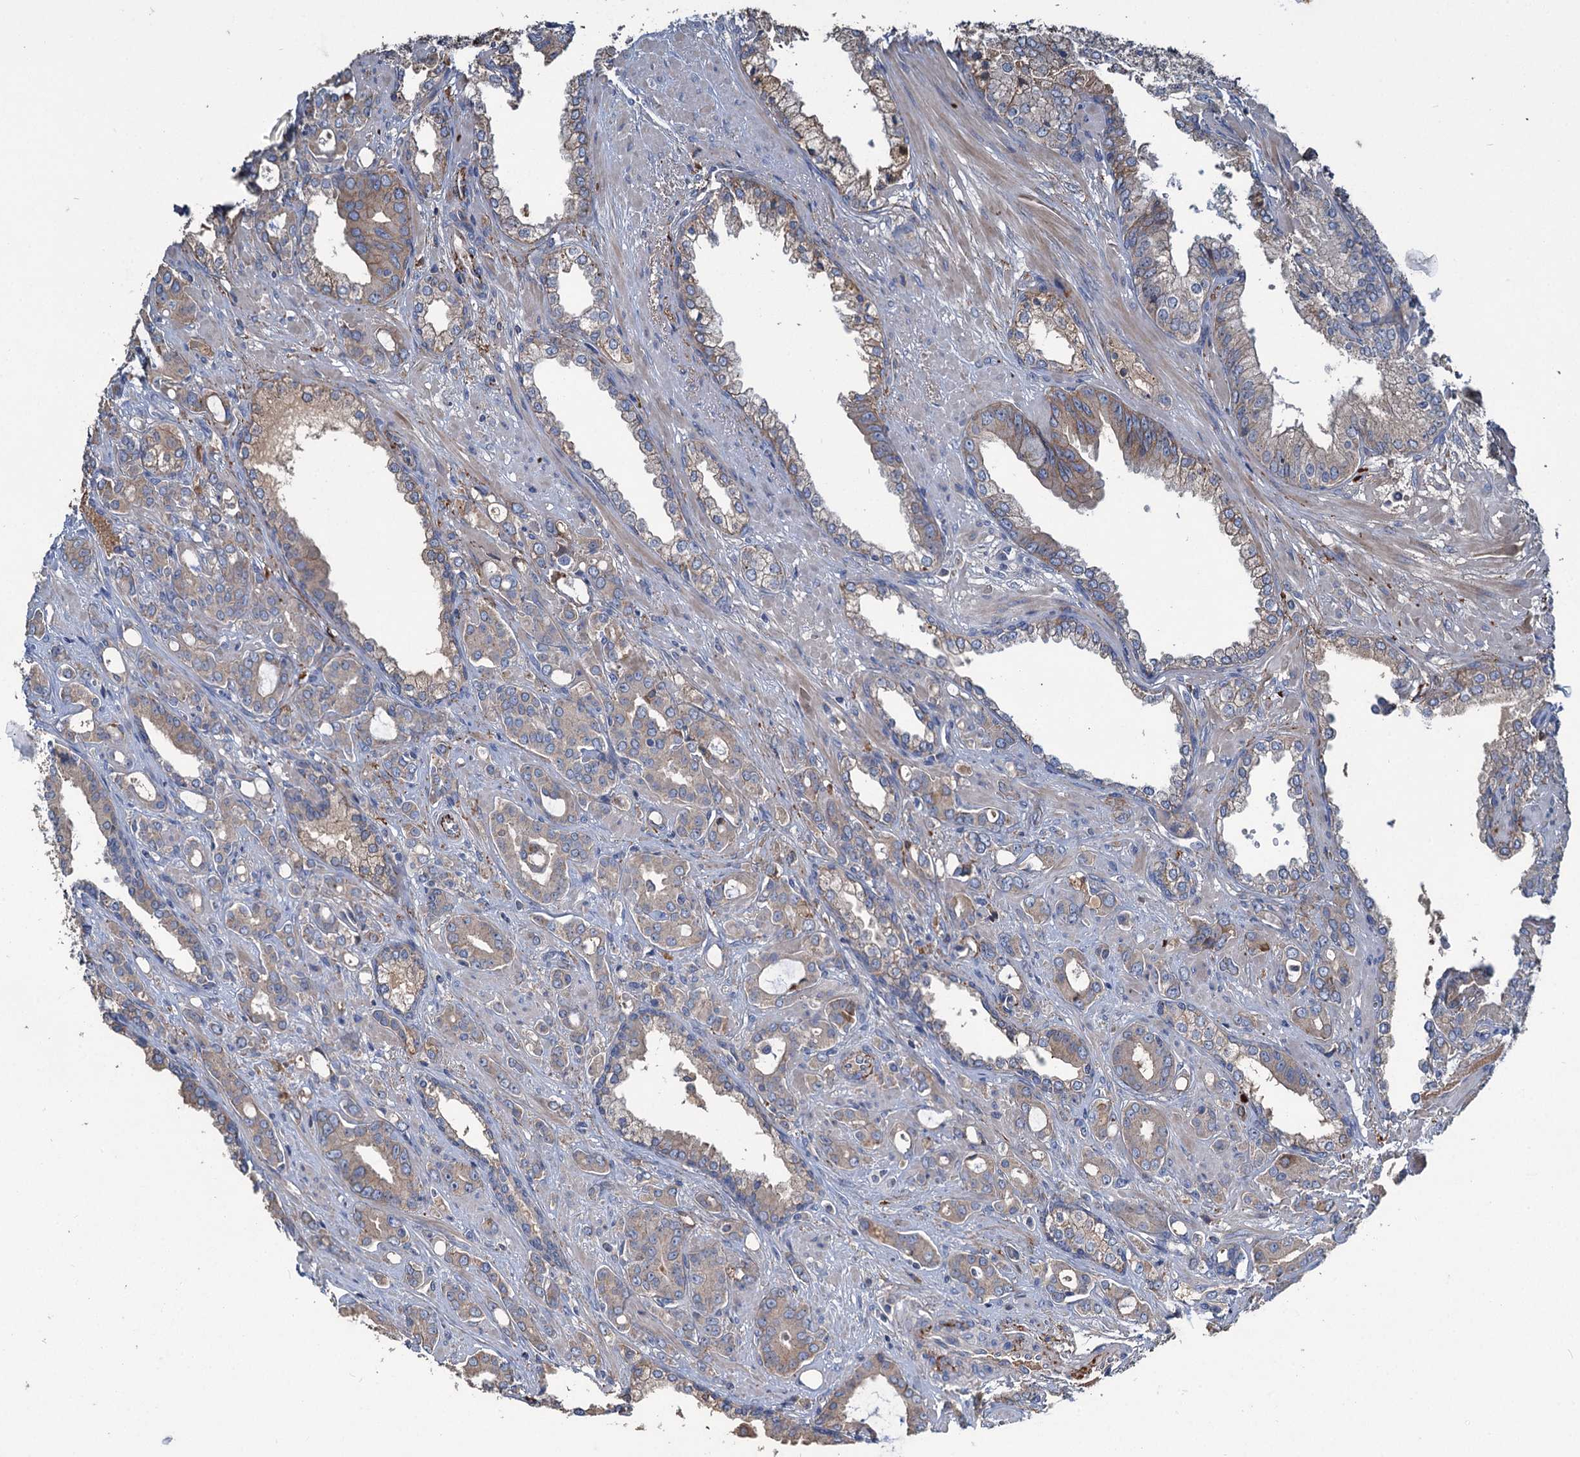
{"staining": {"intensity": "weak", "quantity": "25%-75%", "location": "cytoplasmic/membranous"}, "tissue": "prostate cancer", "cell_type": "Tumor cells", "image_type": "cancer", "snomed": [{"axis": "morphology", "description": "Adenocarcinoma, High grade"}, {"axis": "topography", "description": "Prostate"}], "caption": "High-power microscopy captured an IHC histopathology image of adenocarcinoma (high-grade) (prostate), revealing weak cytoplasmic/membranous staining in approximately 25%-75% of tumor cells. Ihc stains the protein in brown and the nuclei are stained blue.", "gene": "URAD", "patient": {"sex": "male", "age": 72}}